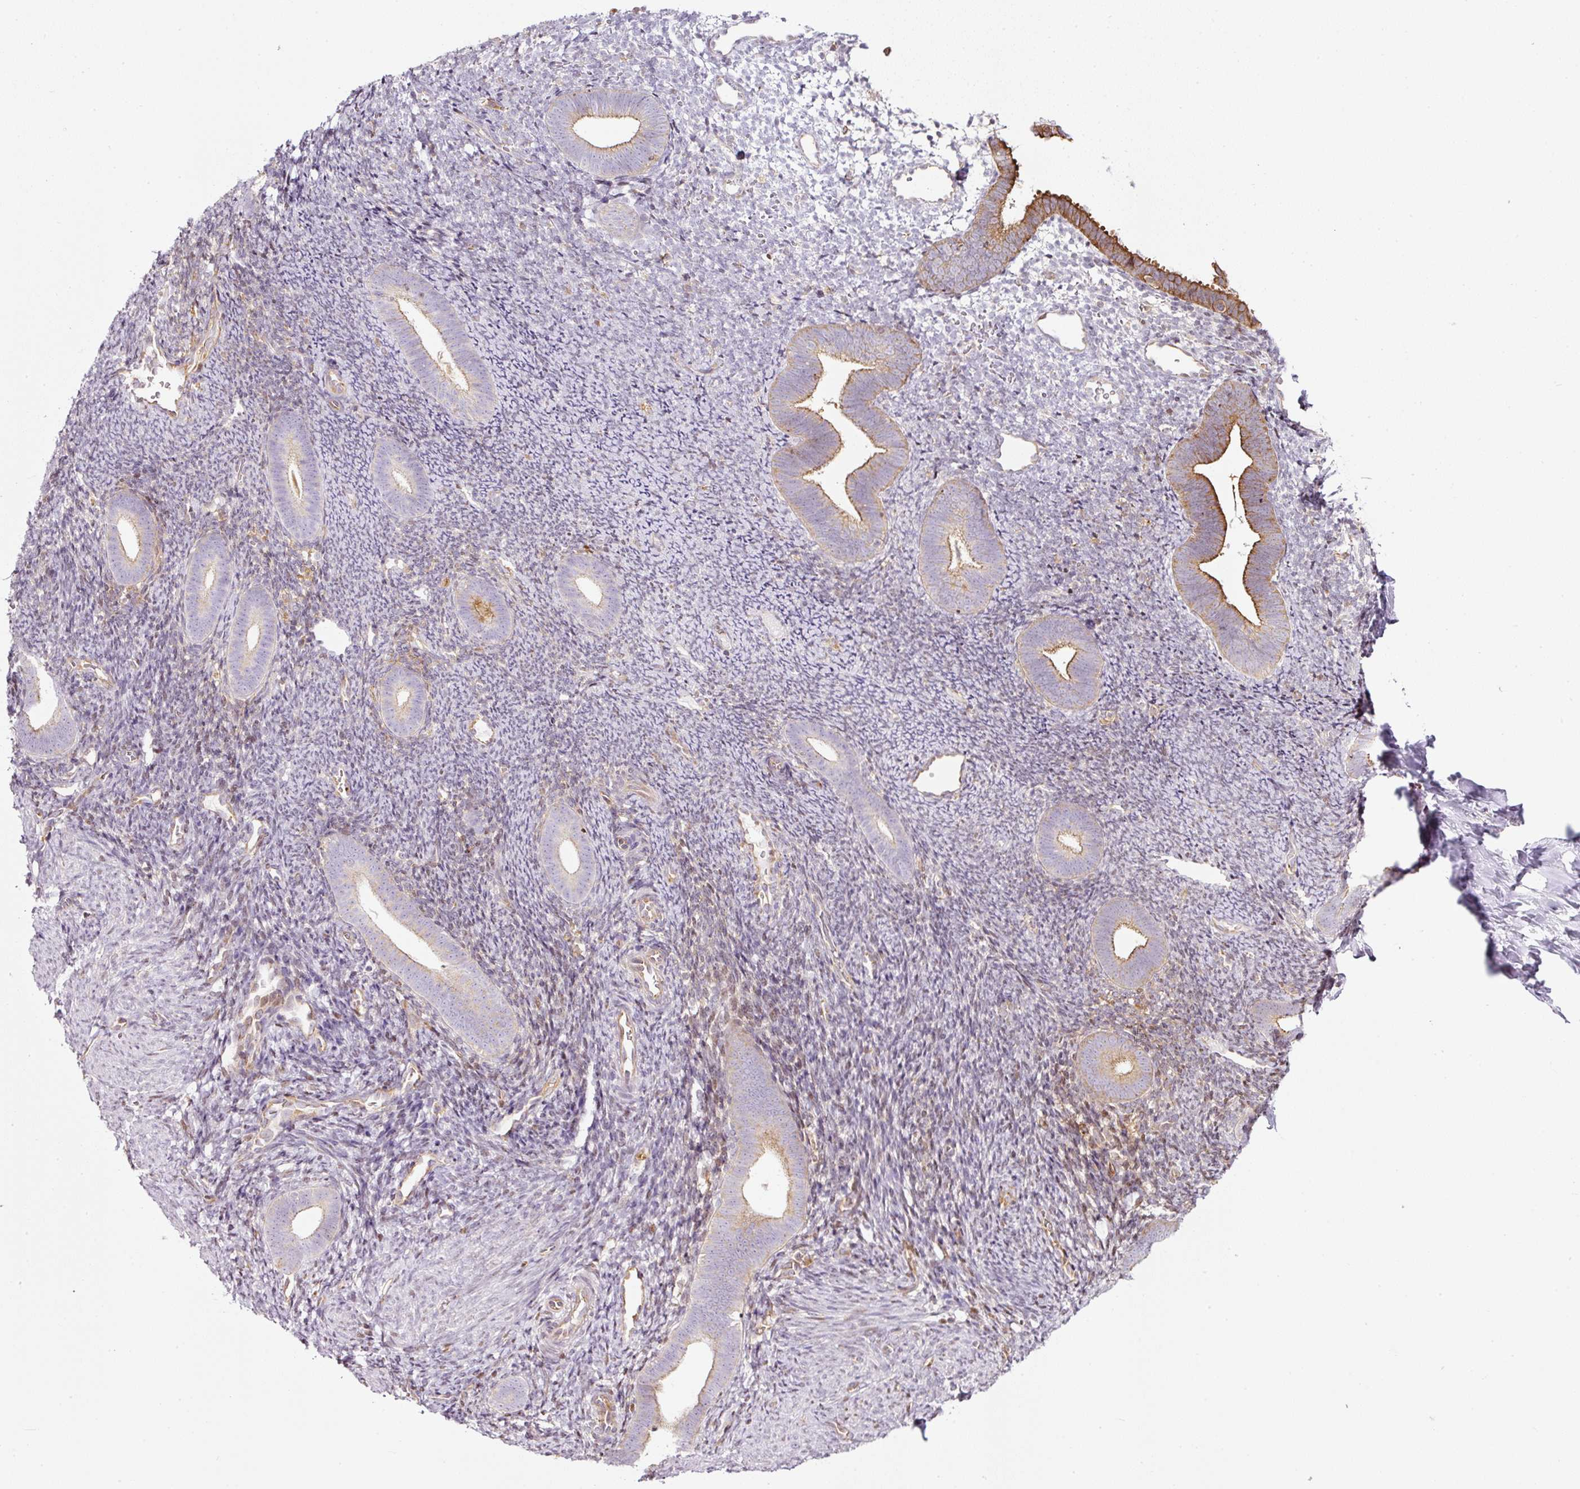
{"staining": {"intensity": "weak", "quantity": "<25%", "location": "cytoplasmic/membranous"}, "tissue": "endometrium", "cell_type": "Cells in endometrial stroma", "image_type": "normal", "snomed": [{"axis": "morphology", "description": "Normal tissue, NOS"}, {"axis": "topography", "description": "Endometrium"}], "caption": "IHC image of unremarkable endometrium stained for a protein (brown), which reveals no staining in cells in endometrial stroma. The staining is performed using DAB brown chromogen with nuclei counter-stained in using hematoxylin.", "gene": "SCNM1", "patient": {"sex": "female", "age": 39}}